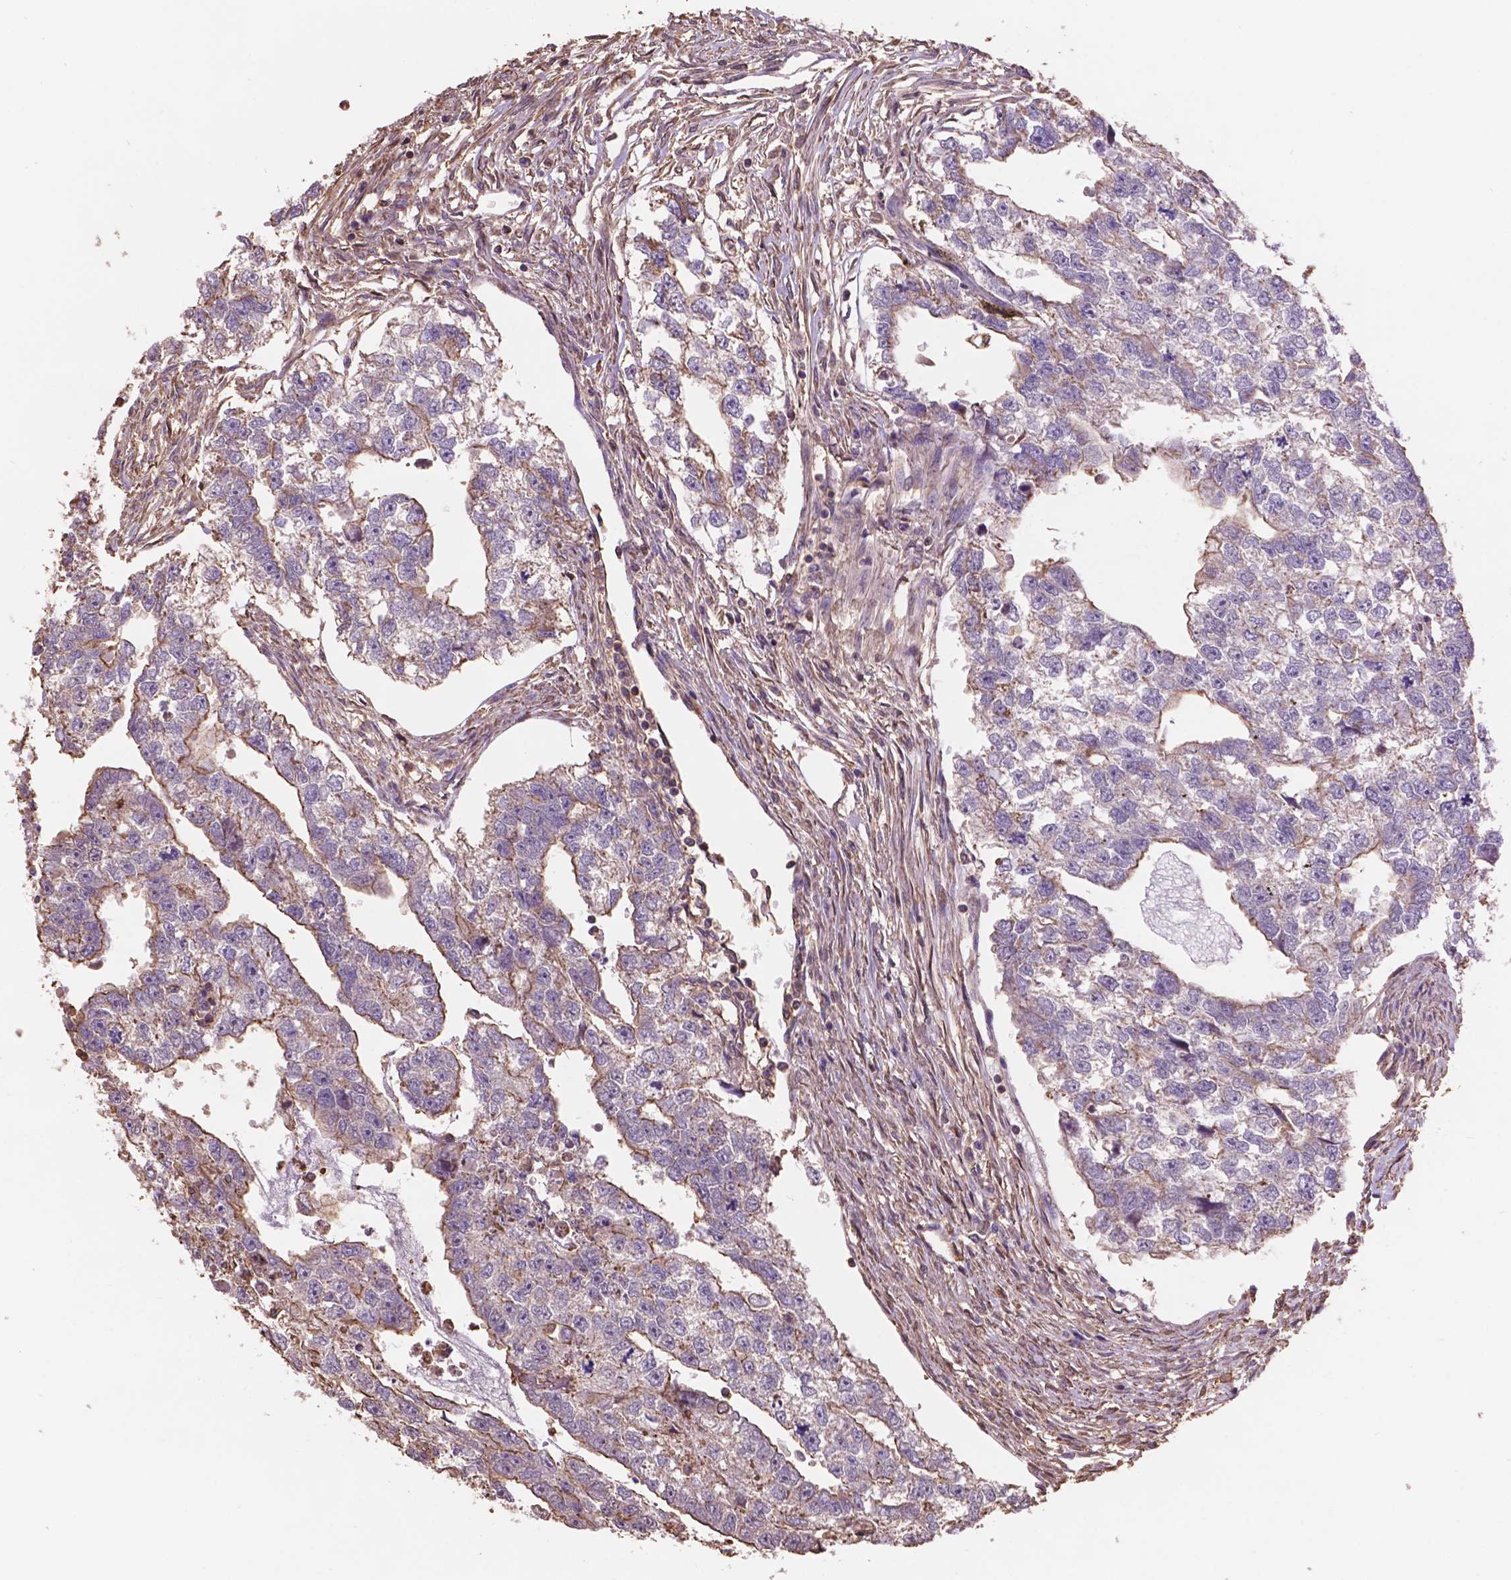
{"staining": {"intensity": "moderate", "quantity": "<25%", "location": "cytoplasmic/membranous"}, "tissue": "testis cancer", "cell_type": "Tumor cells", "image_type": "cancer", "snomed": [{"axis": "morphology", "description": "Carcinoma, Embryonal, NOS"}, {"axis": "morphology", "description": "Teratoma, malignant, NOS"}, {"axis": "topography", "description": "Testis"}], "caption": "The histopathology image reveals staining of embryonal carcinoma (testis), revealing moderate cytoplasmic/membranous protein expression (brown color) within tumor cells.", "gene": "NIPA2", "patient": {"sex": "male", "age": 44}}